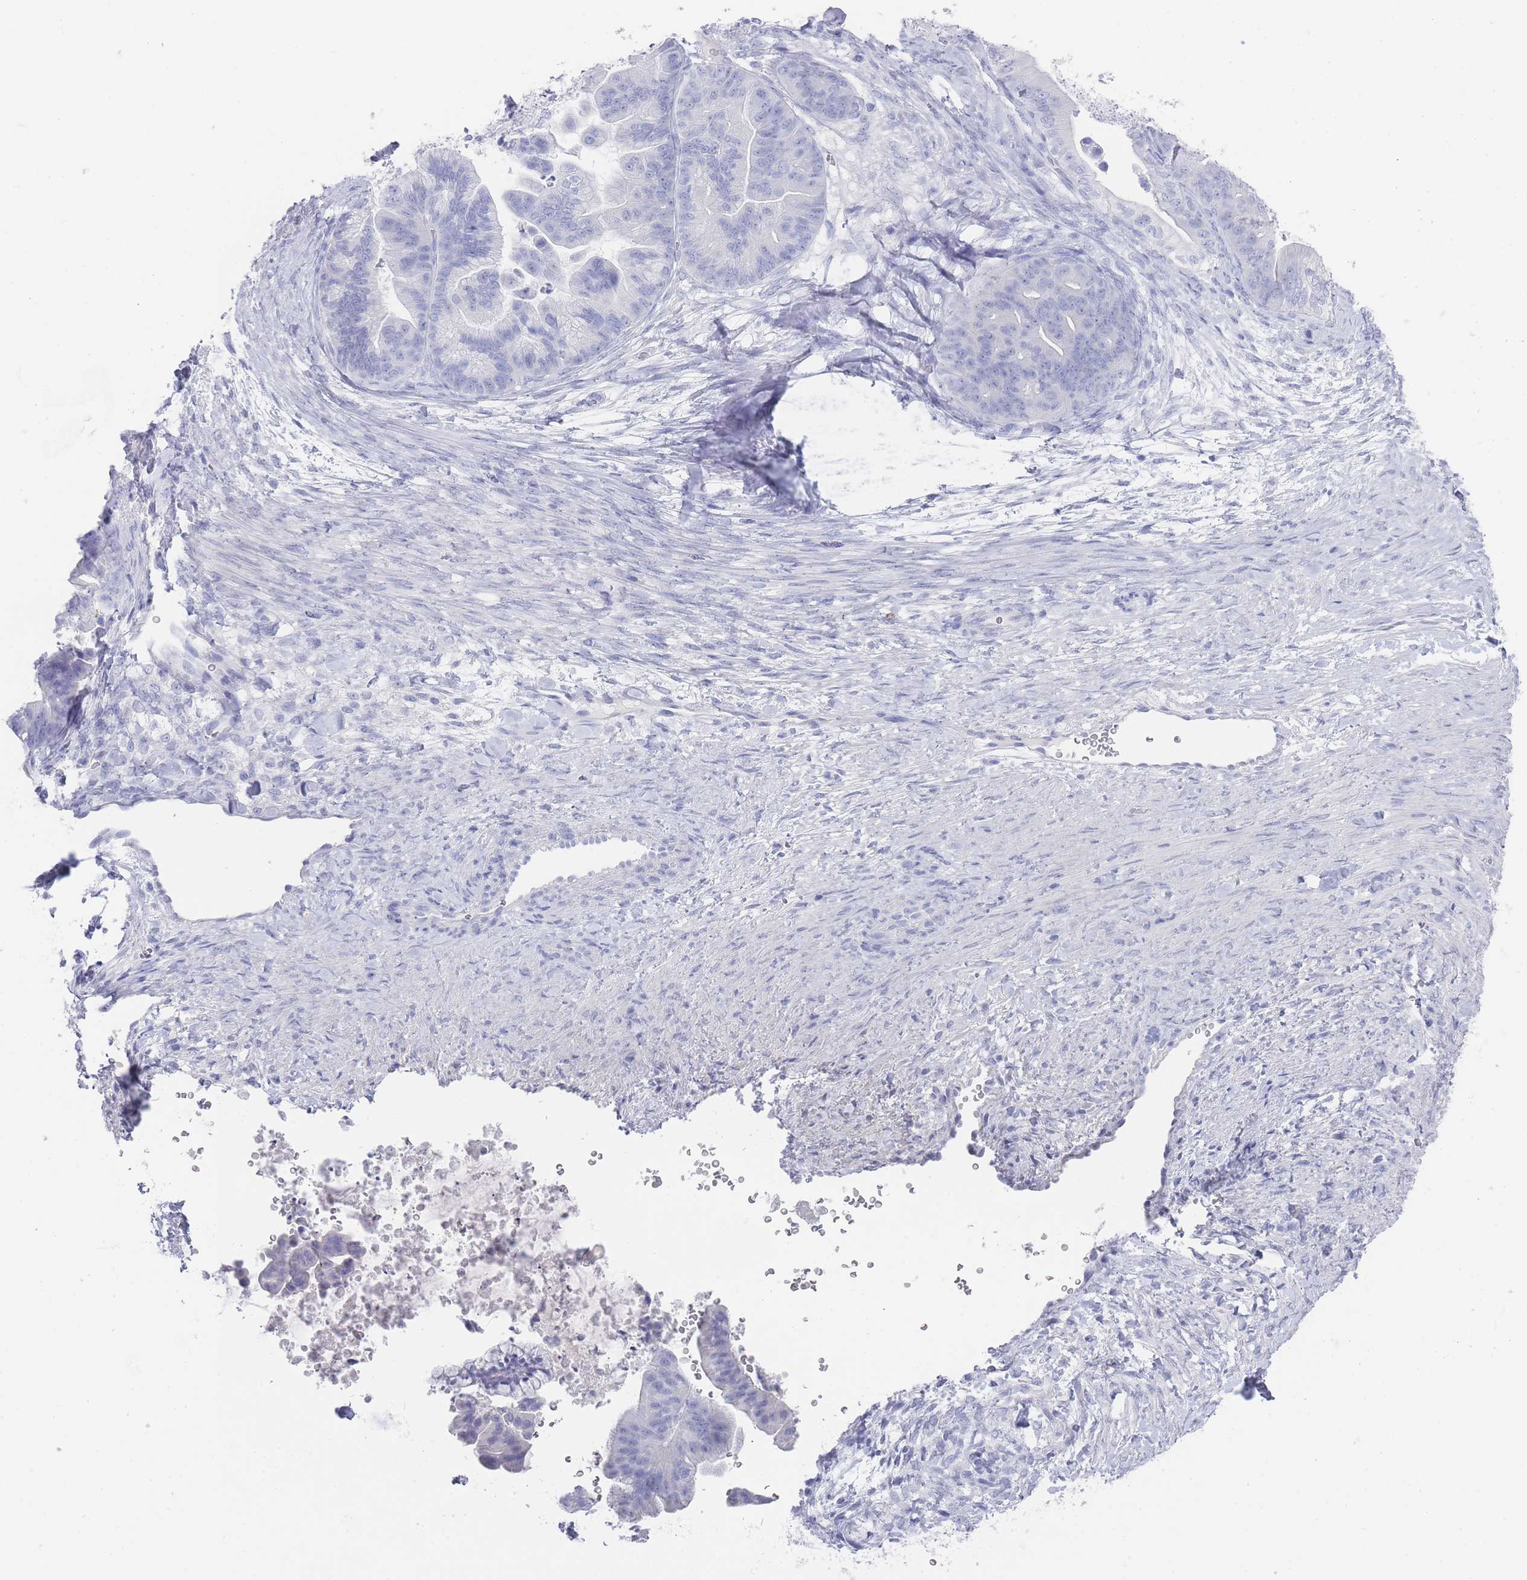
{"staining": {"intensity": "negative", "quantity": "none", "location": "none"}, "tissue": "ovarian cancer", "cell_type": "Tumor cells", "image_type": "cancer", "snomed": [{"axis": "morphology", "description": "Cystadenocarcinoma, mucinous, NOS"}, {"axis": "topography", "description": "Ovary"}], "caption": "There is no significant expression in tumor cells of mucinous cystadenocarcinoma (ovarian). The staining was performed using DAB to visualize the protein expression in brown, while the nuclei were stained in blue with hematoxylin (Magnification: 20x).", "gene": "RAB2B", "patient": {"sex": "female", "age": 67}}